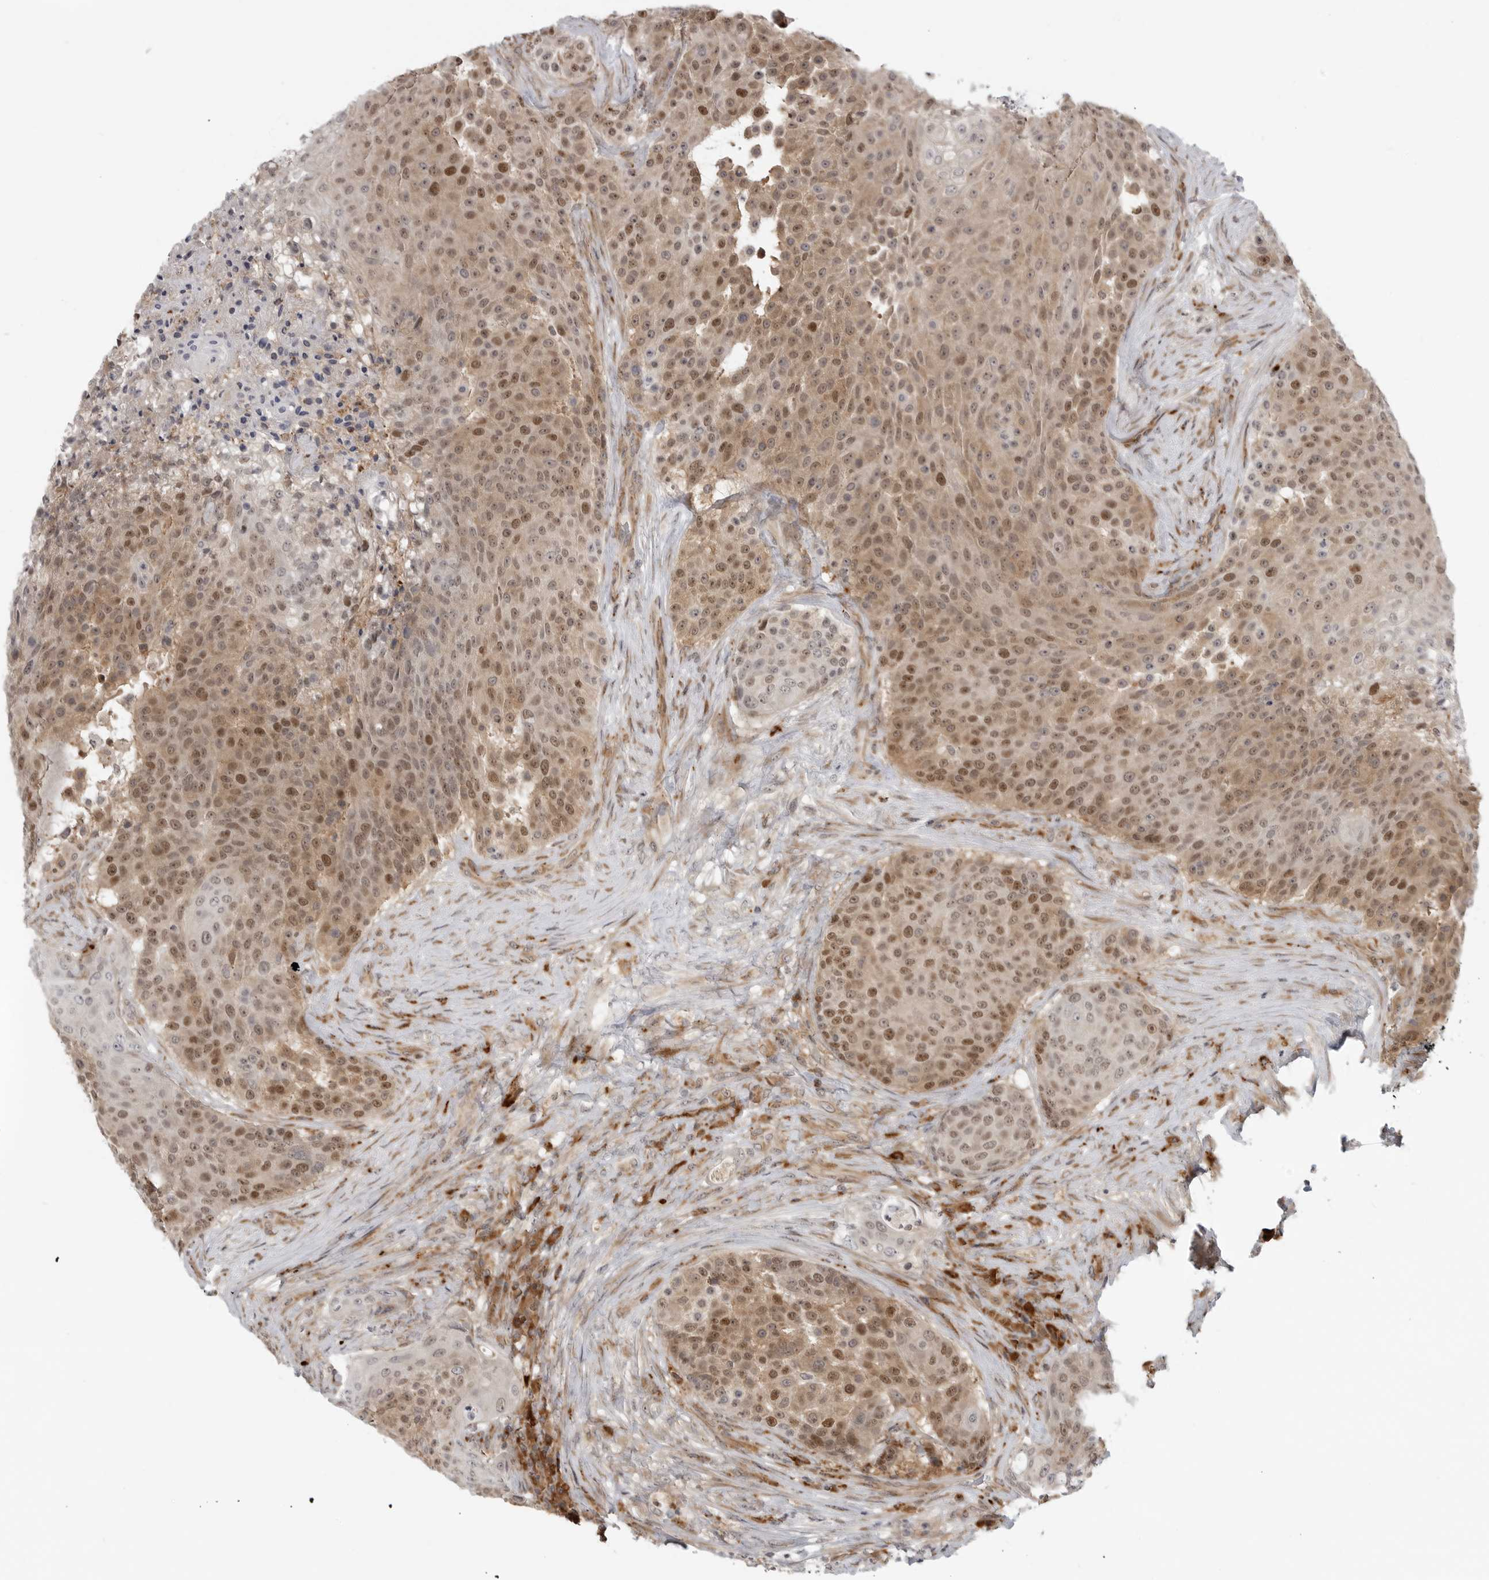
{"staining": {"intensity": "moderate", "quantity": ">75%", "location": "cytoplasmic/membranous,nuclear"}, "tissue": "urothelial cancer", "cell_type": "Tumor cells", "image_type": "cancer", "snomed": [{"axis": "morphology", "description": "Urothelial carcinoma, High grade"}, {"axis": "topography", "description": "Urinary bladder"}], "caption": "Immunohistochemistry (IHC) micrograph of human urothelial cancer stained for a protein (brown), which shows medium levels of moderate cytoplasmic/membranous and nuclear expression in approximately >75% of tumor cells.", "gene": "CEP295NL", "patient": {"sex": "female", "age": 63}}